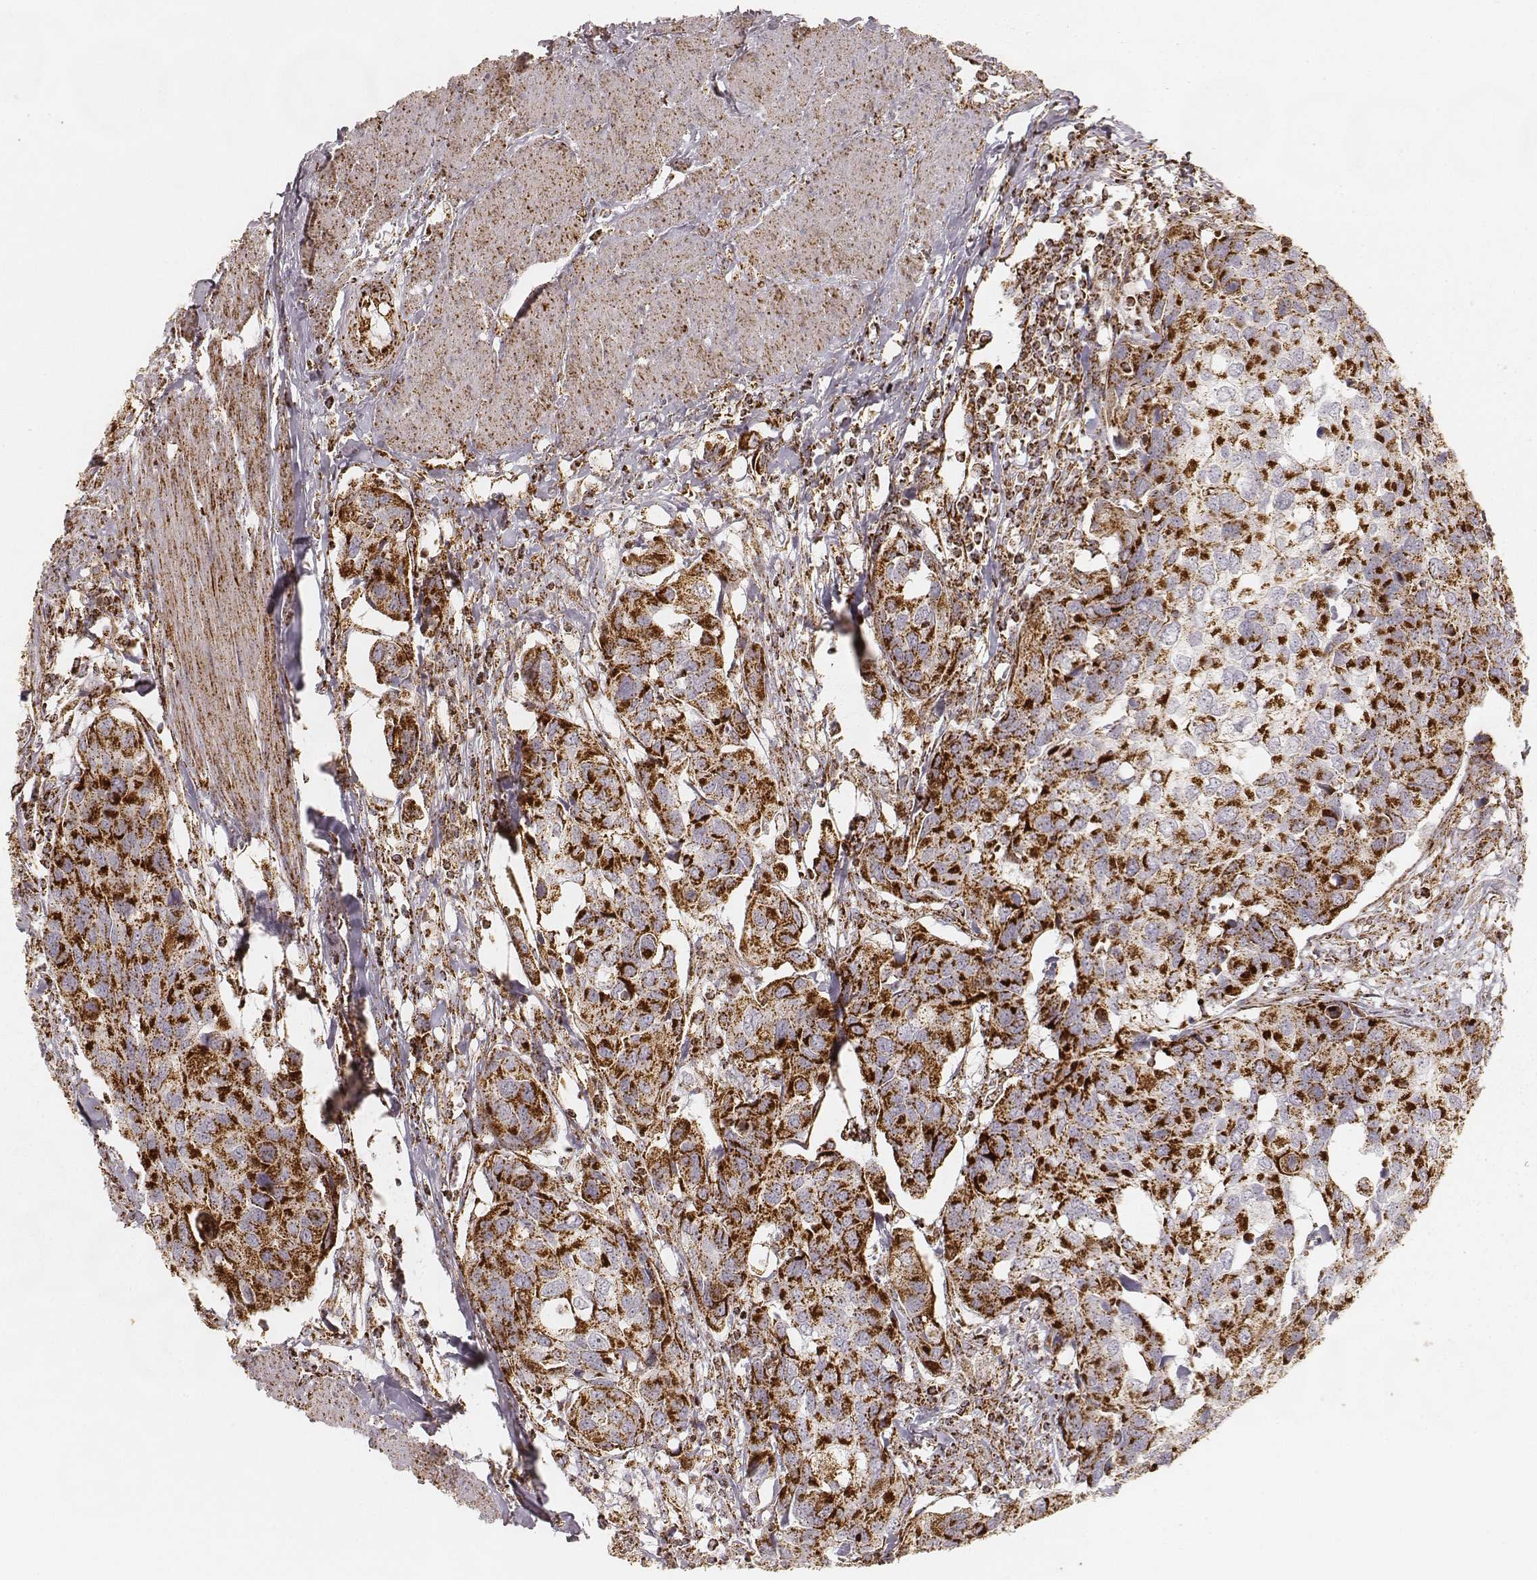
{"staining": {"intensity": "strong", "quantity": ">75%", "location": "cytoplasmic/membranous"}, "tissue": "urothelial cancer", "cell_type": "Tumor cells", "image_type": "cancer", "snomed": [{"axis": "morphology", "description": "Urothelial carcinoma, High grade"}, {"axis": "topography", "description": "Urinary bladder"}], "caption": "Urothelial cancer stained with a protein marker reveals strong staining in tumor cells.", "gene": "CS", "patient": {"sex": "male", "age": 60}}